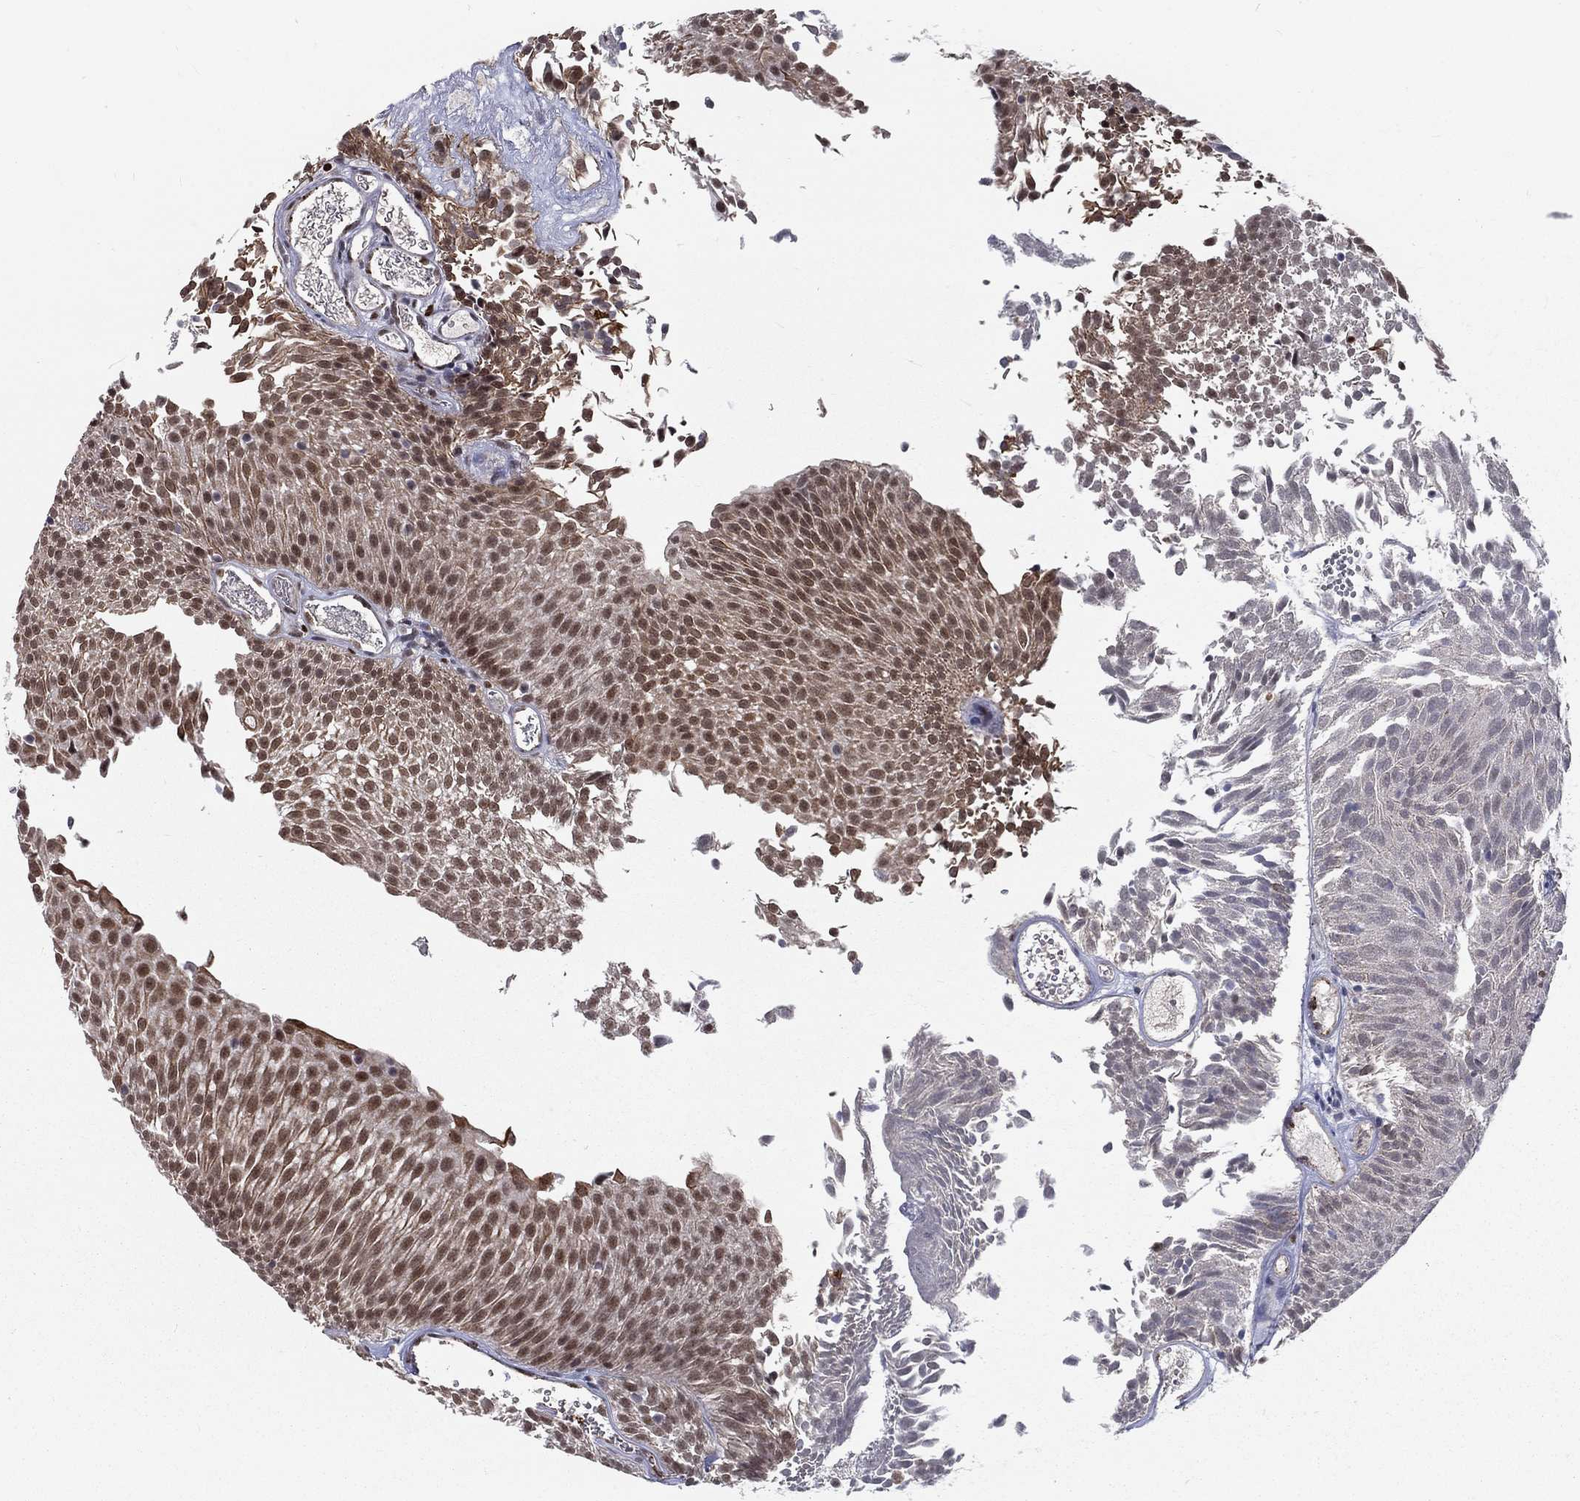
{"staining": {"intensity": "moderate", "quantity": "25%-75%", "location": "nuclear"}, "tissue": "urothelial cancer", "cell_type": "Tumor cells", "image_type": "cancer", "snomed": [{"axis": "morphology", "description": "Urothelial carcinoma, Low grade"}, {"axis": "topography", "description": "Urinary bladder"}], "caption": "An immunohistochemistry (IHC) histopathology image of tumor tissue is shown. Protein staining in brown shows moderate nuclear positivity in urothelial cancer within tumor cells. The staining was performed using DAB to visualize the protein expression in brown, while the nuclei were stained in blue with hematoxylin (Magnification: 20x).", "gene": "ZBED1", "patient": {"sex": "male", "age": 52}}